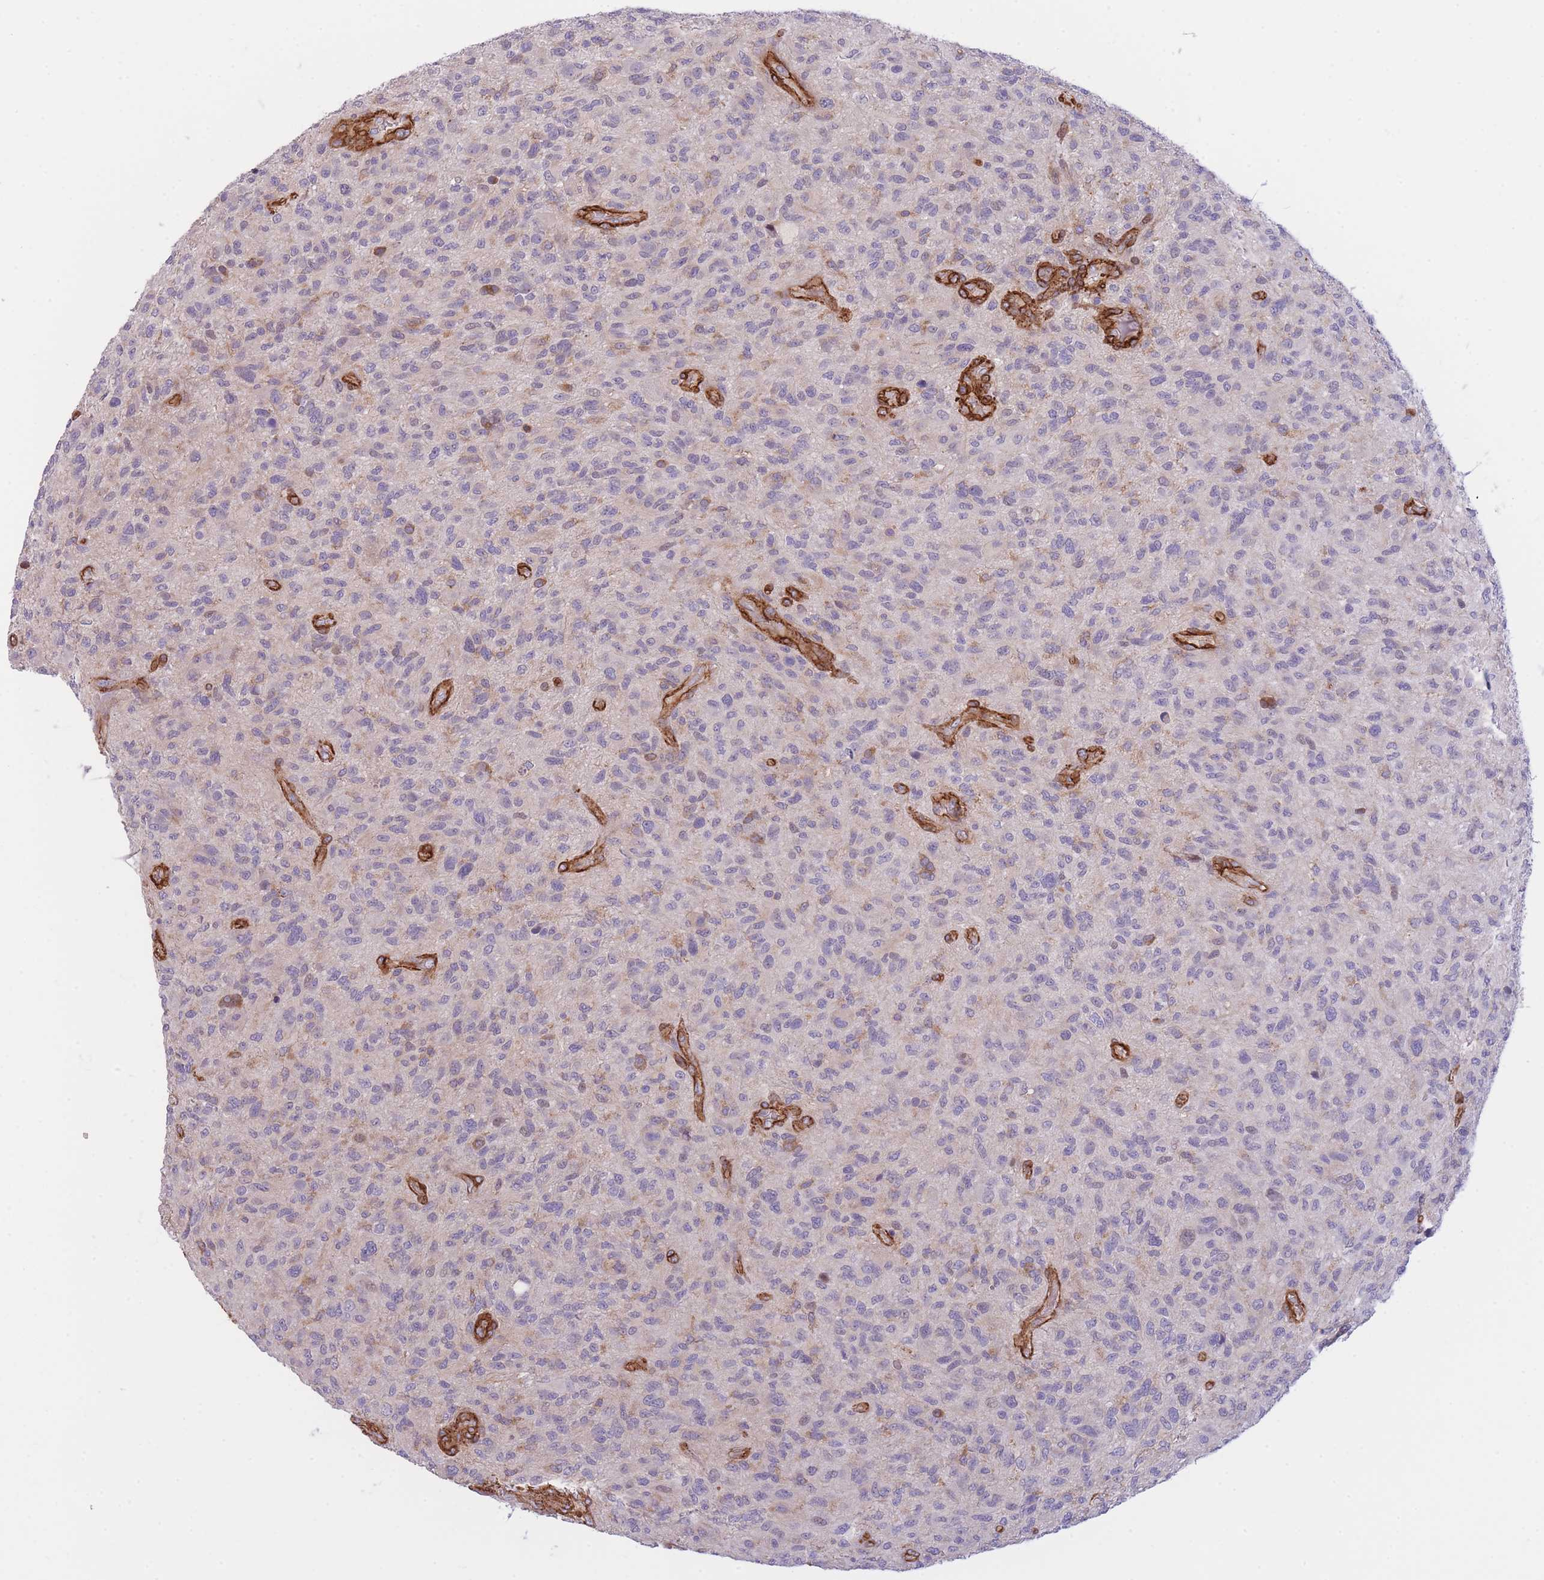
{"staining": {"intensity": "negative", "quantity": "none", "location": "none"}, "tissue": "glioma", "cell_type": "Tumor cells", "image_type": "cancer", "snomed": [{"axis": "morphology", "description": "Glioma, malignant, High grade"}, {"axis": "topography", "description": "Brain"}], "caption": "Malignant glioma (high-grade) stained for a protein using IHC displays no staining tumor cells.", "gene": "CDC25B", "patient": {"sex": "male", "age": 47}}